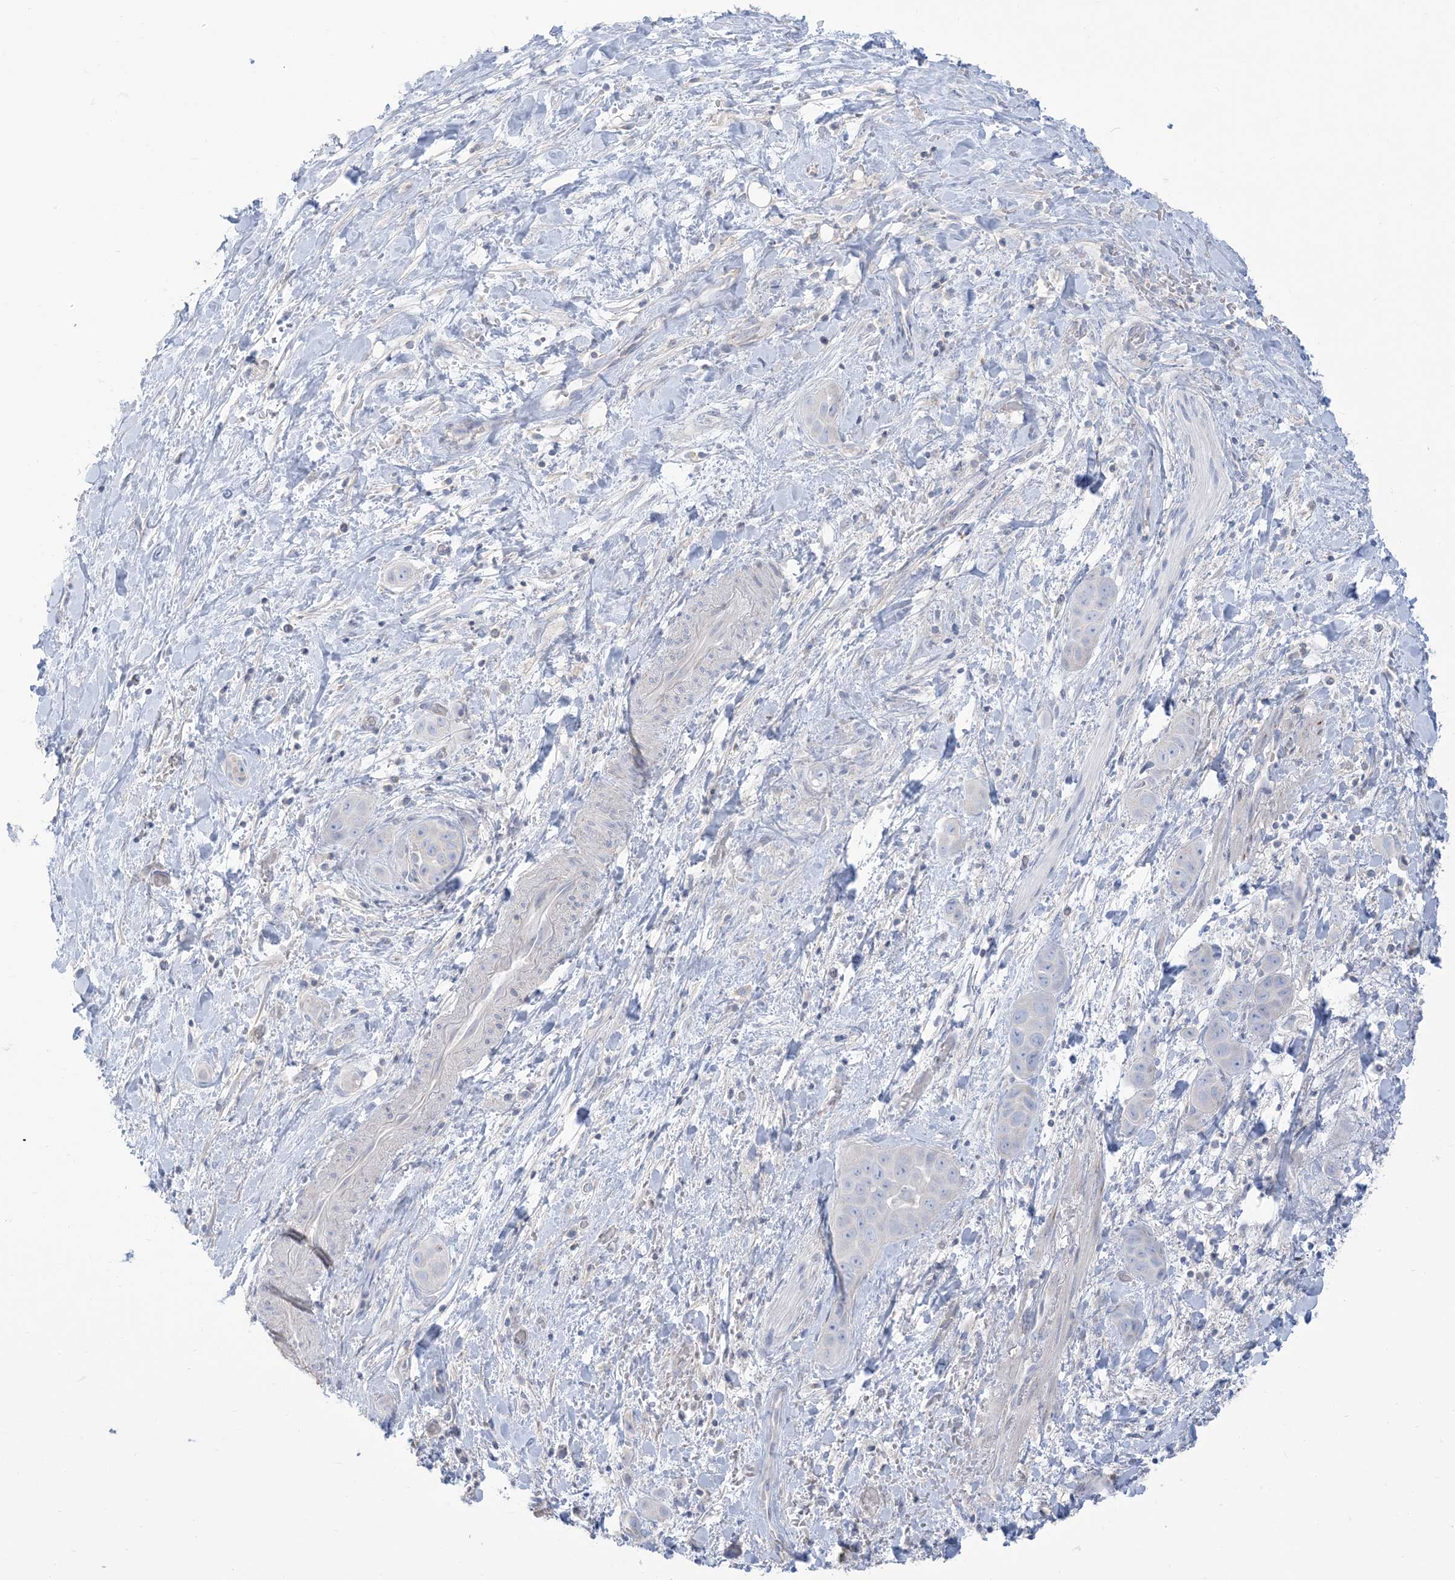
{"staining": {"intensity": "weak", "quantity": "<25%", "location": "cytoplasmic/membranous"}, "tissue": "liver cancer", "cell_type": "Tumor cells", "image_type": "cancer", "snomed": [{"axis": "morphology", "description": "Cholangiocarcinoma"}, {"axis": "topography", "description": "Liver"}], "caption": "Image shows no significant protein expression in tumor cells of liver cholangiocarcinoma.", "gene": "MTHFD2L", "patient": {"sex": "female", "age": 52}}